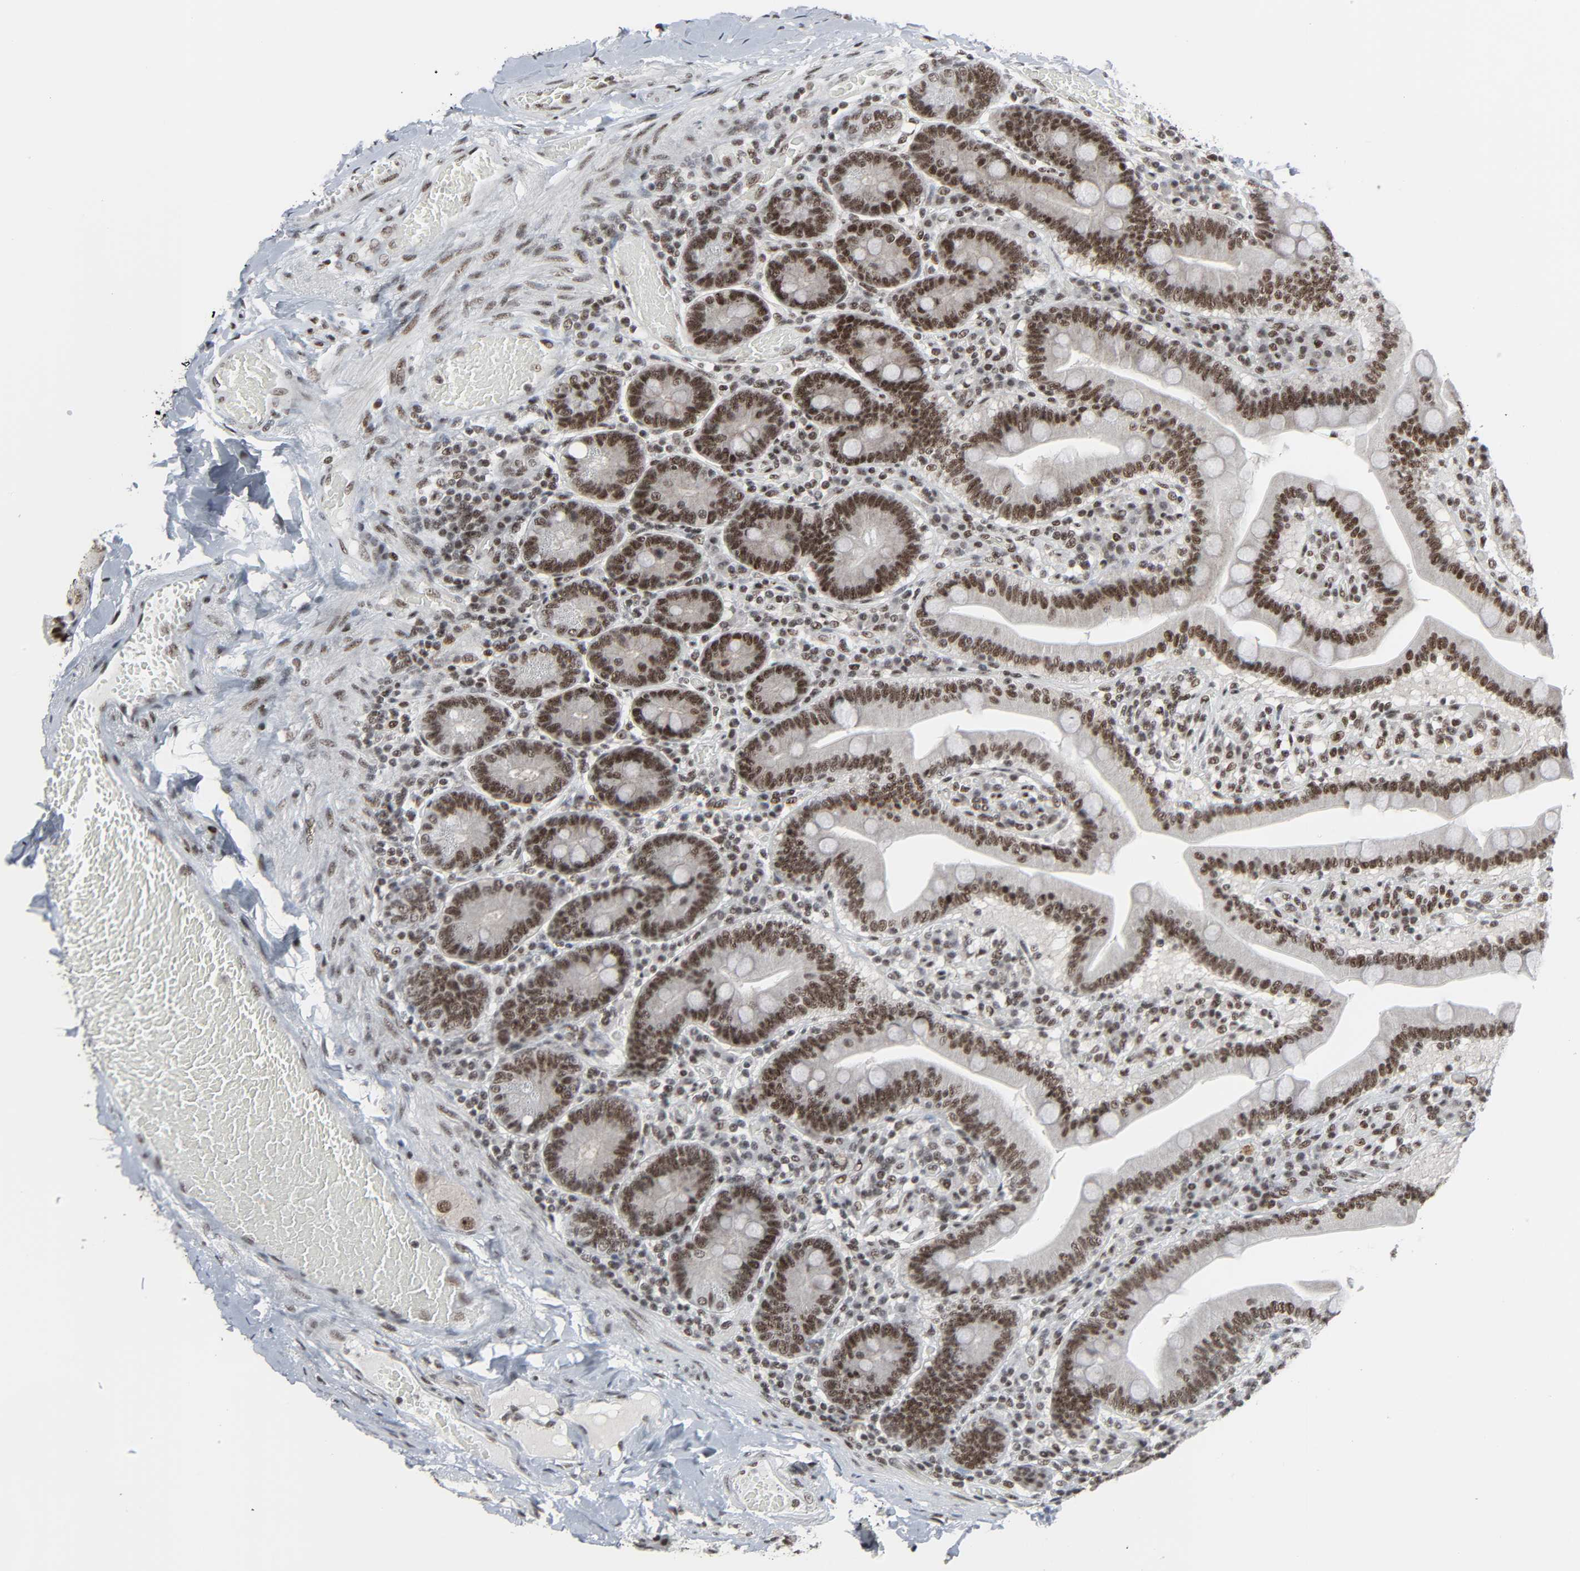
{"staining": {"intensity": "strong", "quantity": ">75%", "location": "nuclear"}, "tissue": "duodenum", "cell_type": "Glandular cells", "image_type": "normal", "snomed": [{"axis": "morphology", "description": "Normal tissue, NOS"}, {"axis": "topography", "description": "Duodenum"}], "caption": "Immunohistochemistry (IHC) of unremarkable duodenum exhibits high levels of strong nuclear staining in about >75% of glandular cells.", "gene": "CDK7", "patient": {"sex": "male", "age": 66}}